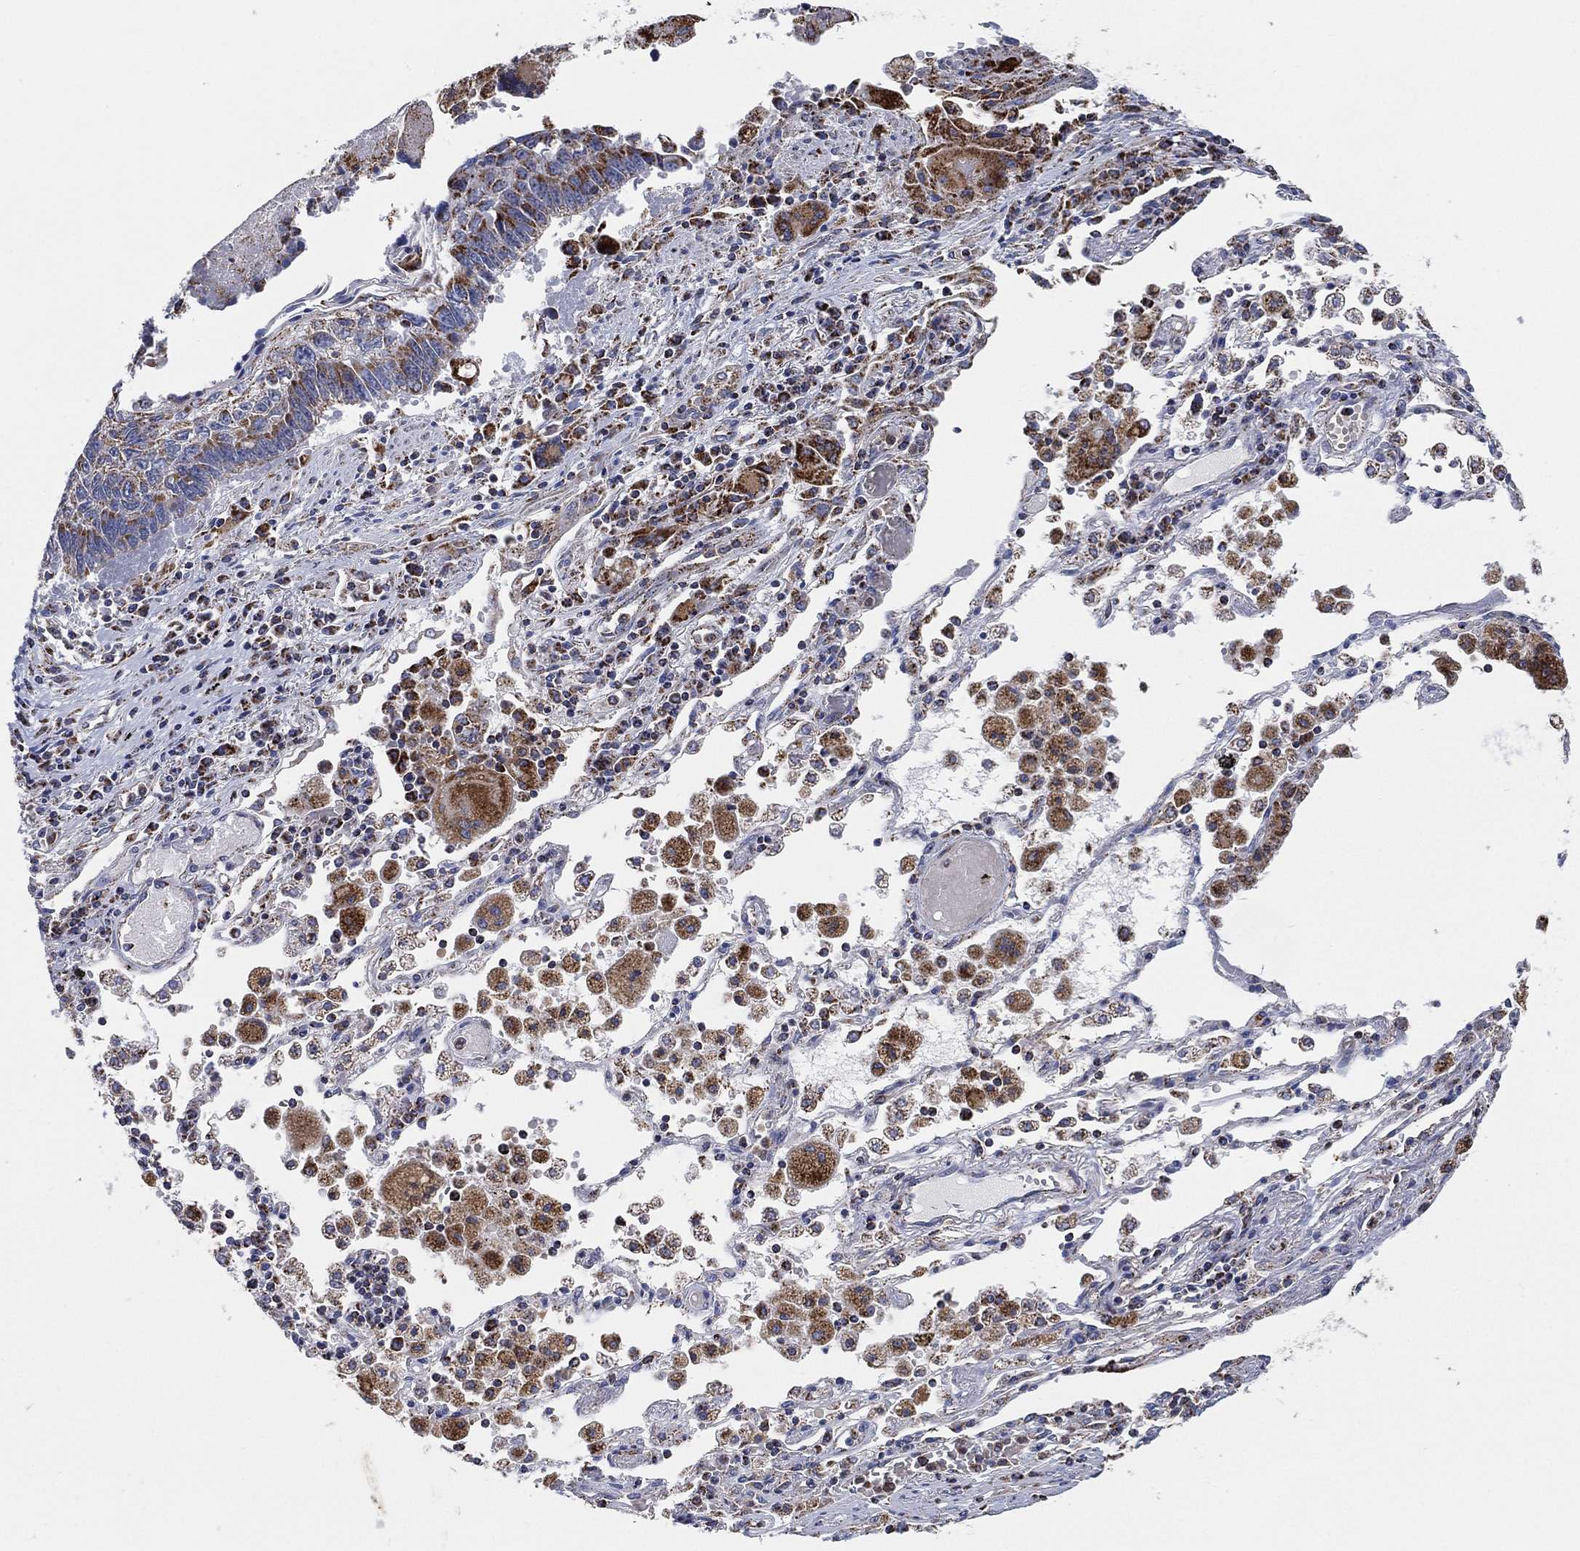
{"staining": {"intensity": "moderate", "quantity": "25%-75%", "location": "cytoplasmic/membranous"}, "tissue": "lung cancer", "cell_type": "Tumor cells", "image_type": "cancer", "snomed": [{"axis": "morphology", "description": "Squamous cell carcinoma, NOS"}, {"axis": "topography", "description": "Lung"}], "caption": "An IHC image of neoplastic tissue is shown. Protein staining in brown labels moderate cytoplasmic/membranous positivity in squamous cell carcinoma (lung) within tumor cells.", "gene": "GCAT", "patient": {"sex": "male", "age": 73}}